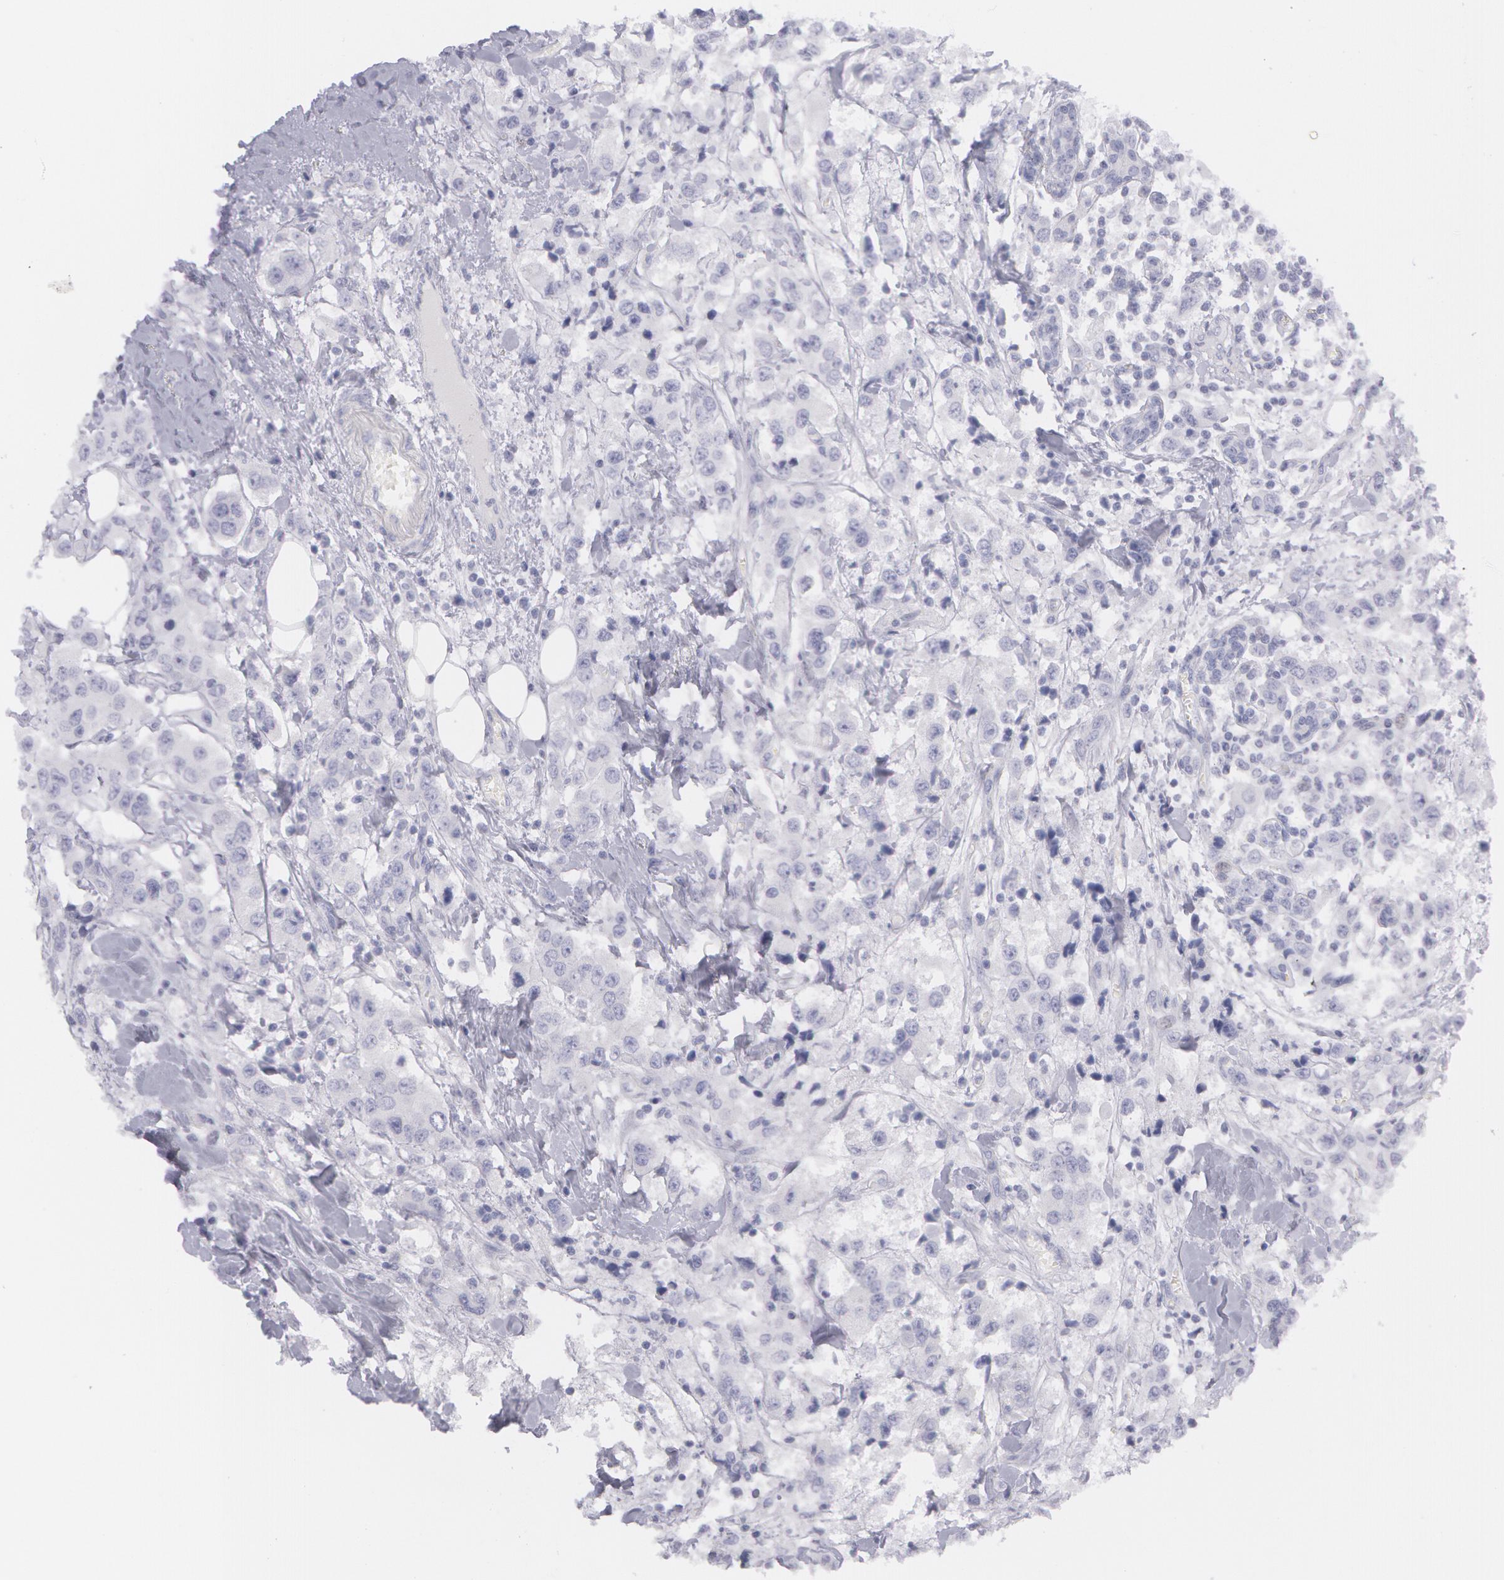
{"staining": {"intensity": "negative", "quantity": "none", "location": "none"}, "tissue": "breast cancer", "cell_type": "Tumor cells", "image_type": "cancer", "snomed": [{"axis": "morphology", "description": "Duct carcinoma"}, {"axis": "topography", "description": "Breast"}], "caption": "IHC of human breast cancer (infiltrating ductal carcinoma) demonstrates no positivity in tumor cells.", "gene": "AMACR", "patient": {"sex": "female", "age": 58}}